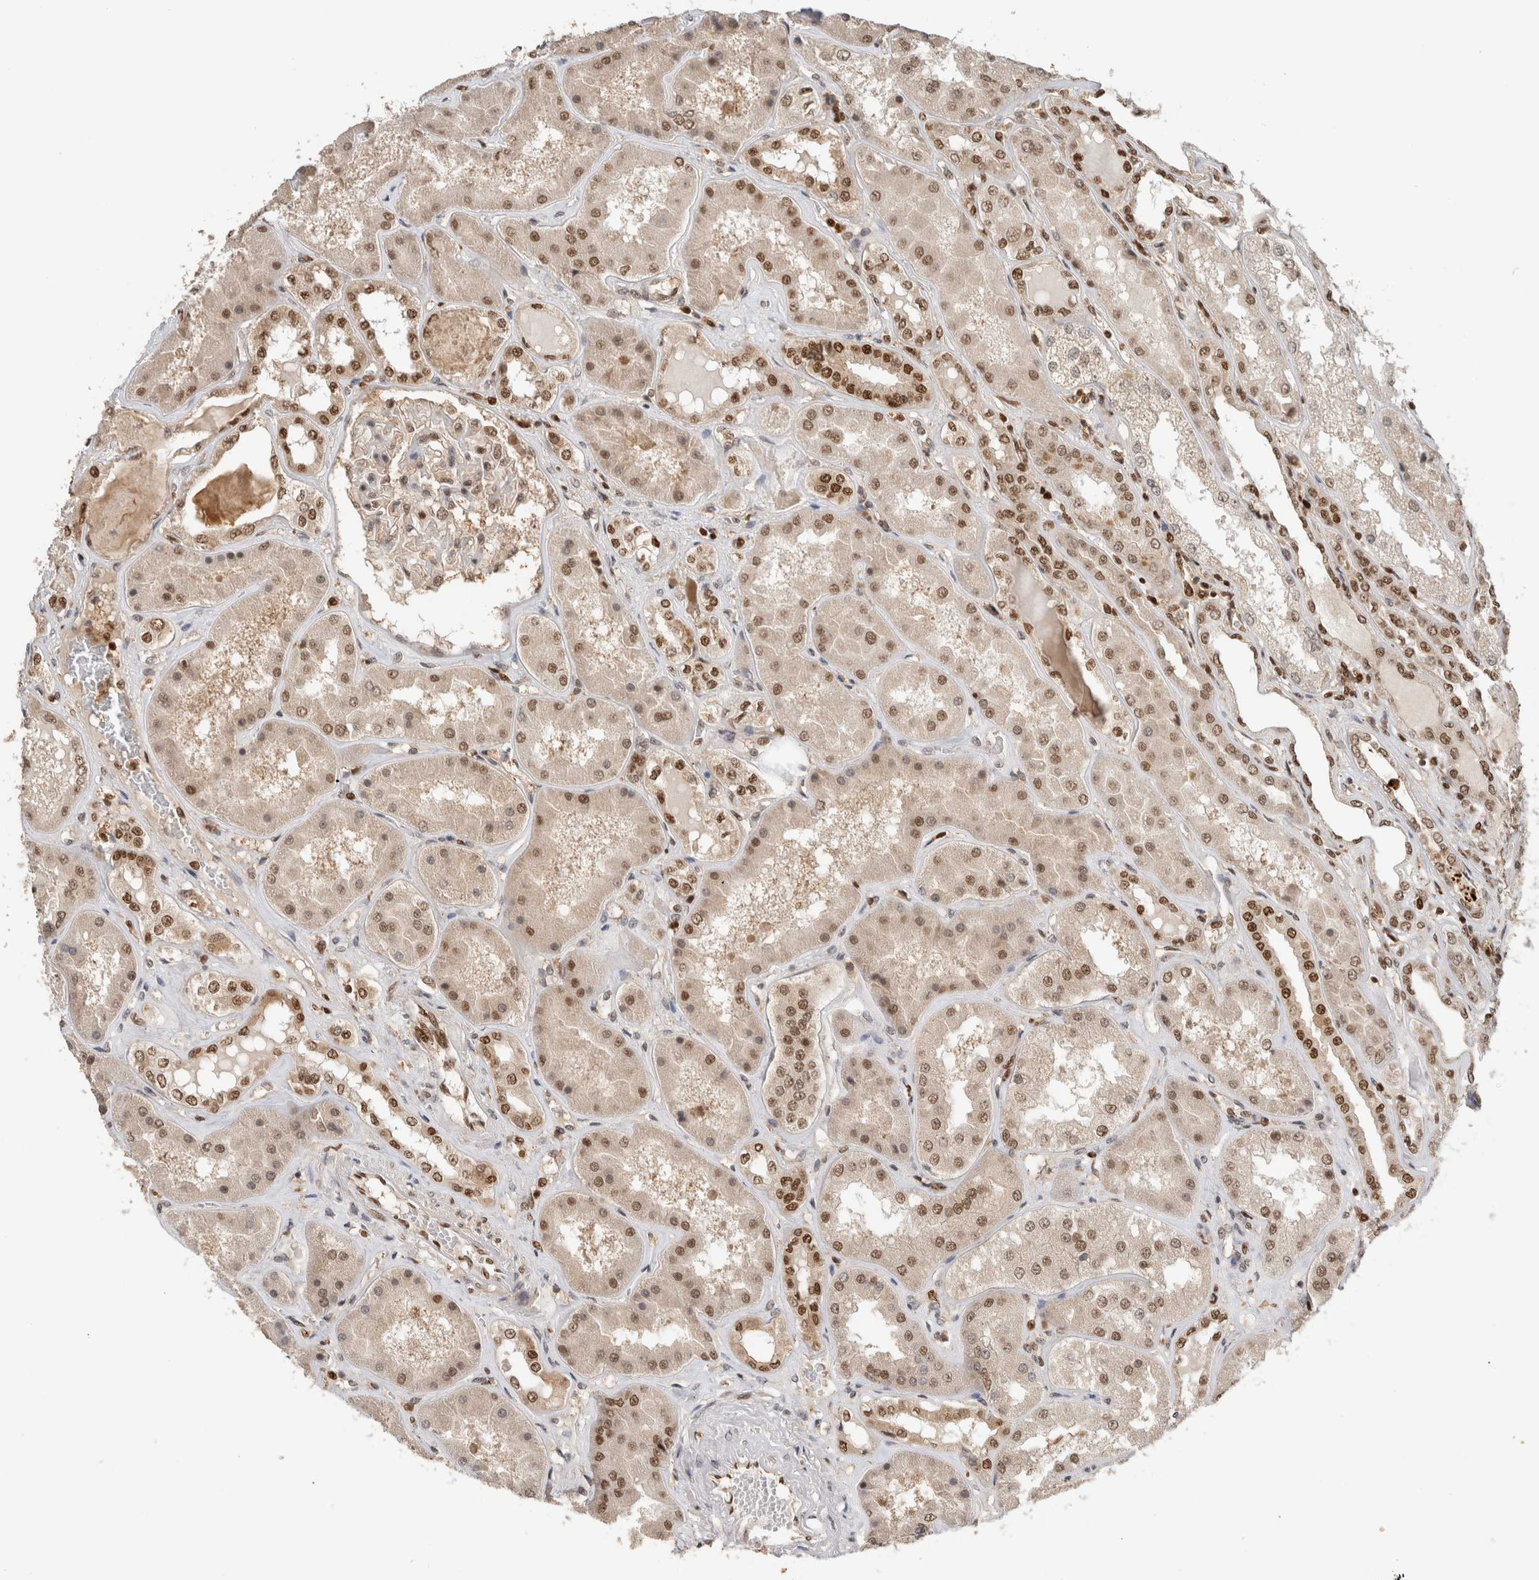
{"staining": {"intensity": "strong", "quantity": "25%-75%", "location": "cytoplasmic/membranous,nuclear"}, "tissue": "kidney", "cell_type": "Cells in glomeruli", "image_type": "normal", "snomed": [{"axis": "morphology", "description": "Normal tissue, NOS"}, {"axis": "topography", "description": "Kidney"}], "caption": "Immunohistochemistry (DAB) staining of unremarkable kidney exhibits strong cytoplasmic/membranous,nuclear protein staining in about 25%-75% of cells in glomeruli.", "gene": "SNRNP40", "patient": {"sex": "female", "age": 56}}